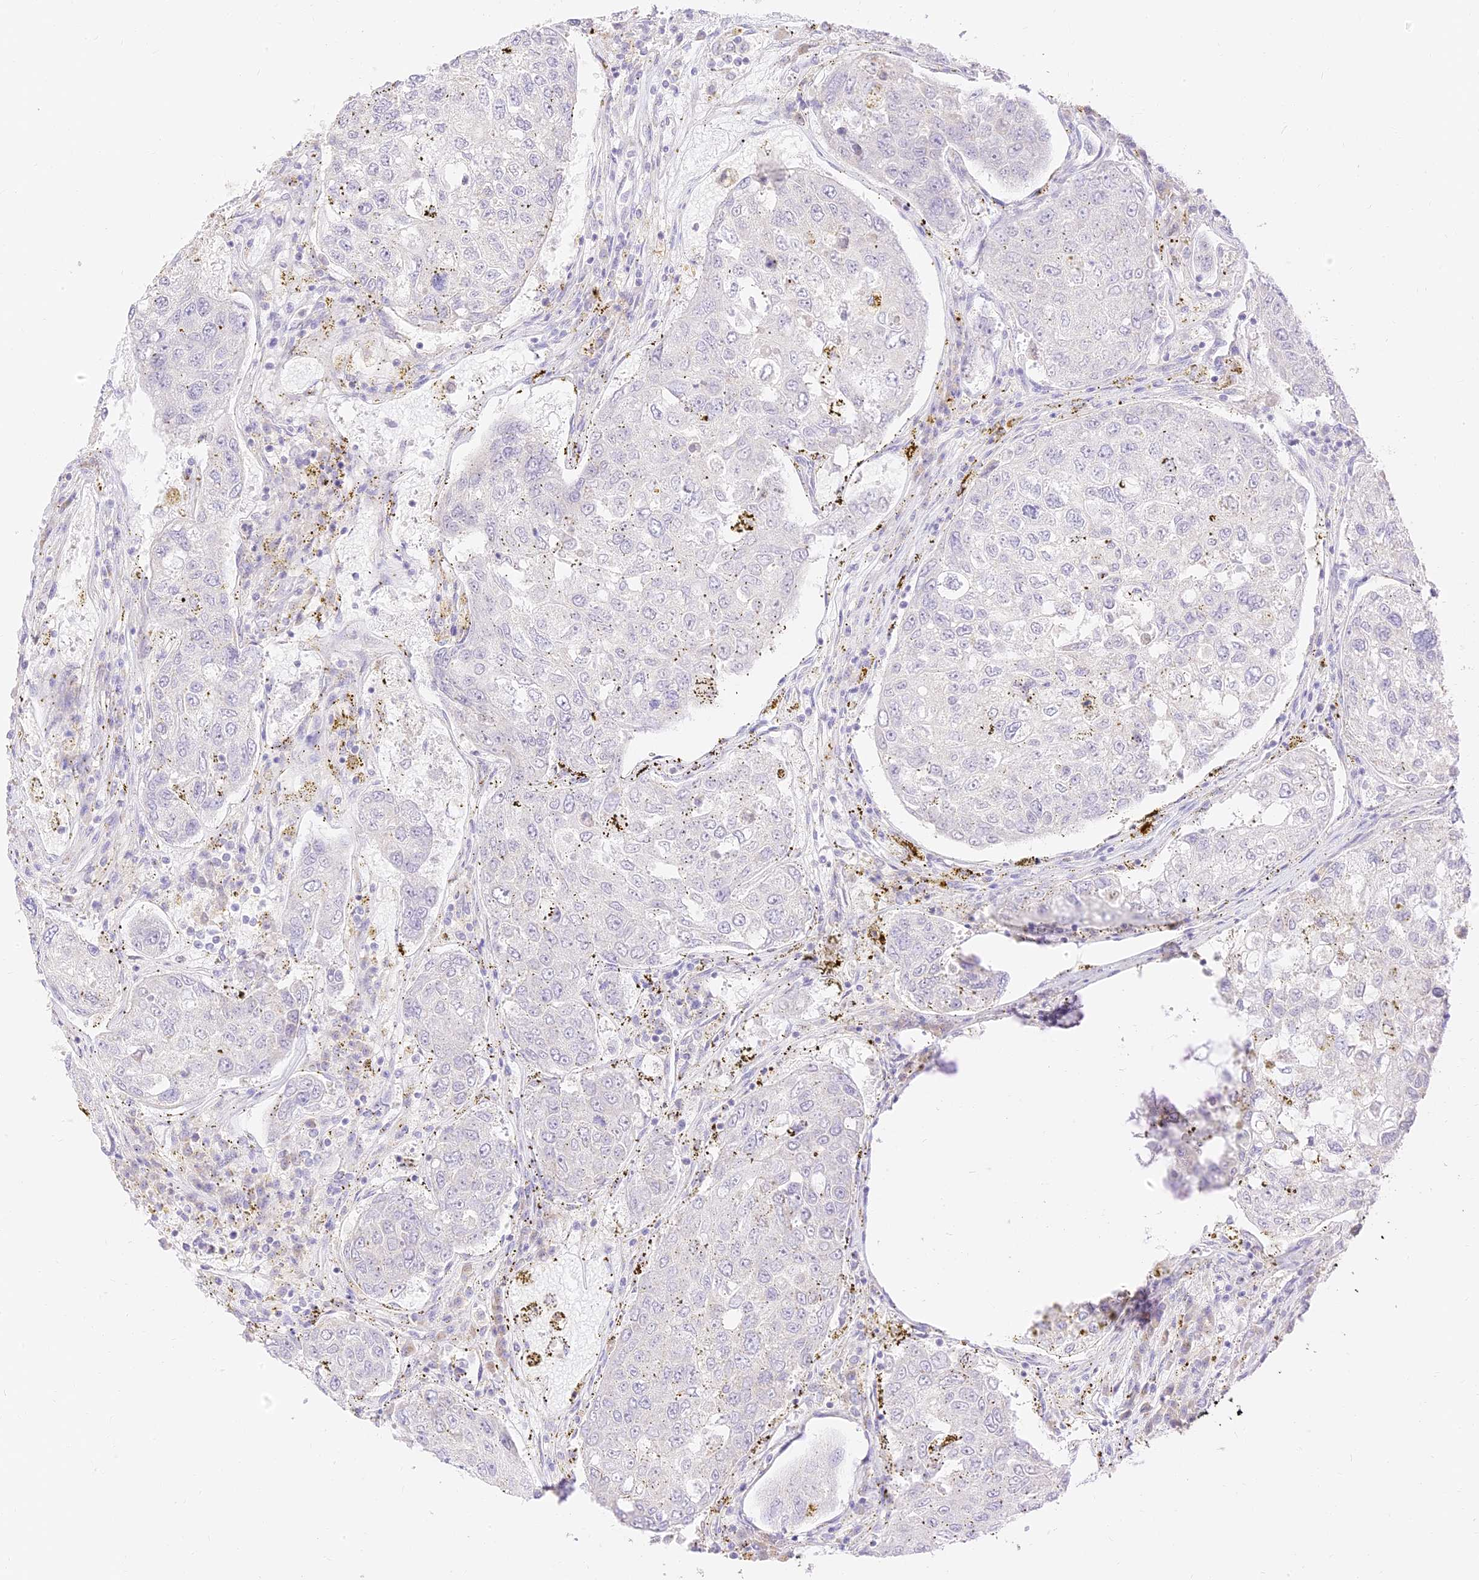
{"staining": {"intensity": "negative", "quantity": "none", "location": "none"}, "tissue": "urothelial cancer", "cell_type": "Tumor cells", "image_type": "cancer", "snomed": [{"axis": "morphology", "description": "Urothelial carcinoma, High grade"}, {"axis": "topography", "description": "Lymph node"}, {"axis": "topography", "description": "Urinary bladder"}], "caption": "Protein analysis of urothelial carcinoma (high-grade) reveals no significant staining in tumor cells.", "gene": "SEC13", "patient": {"sex": "male", "age": 51}}